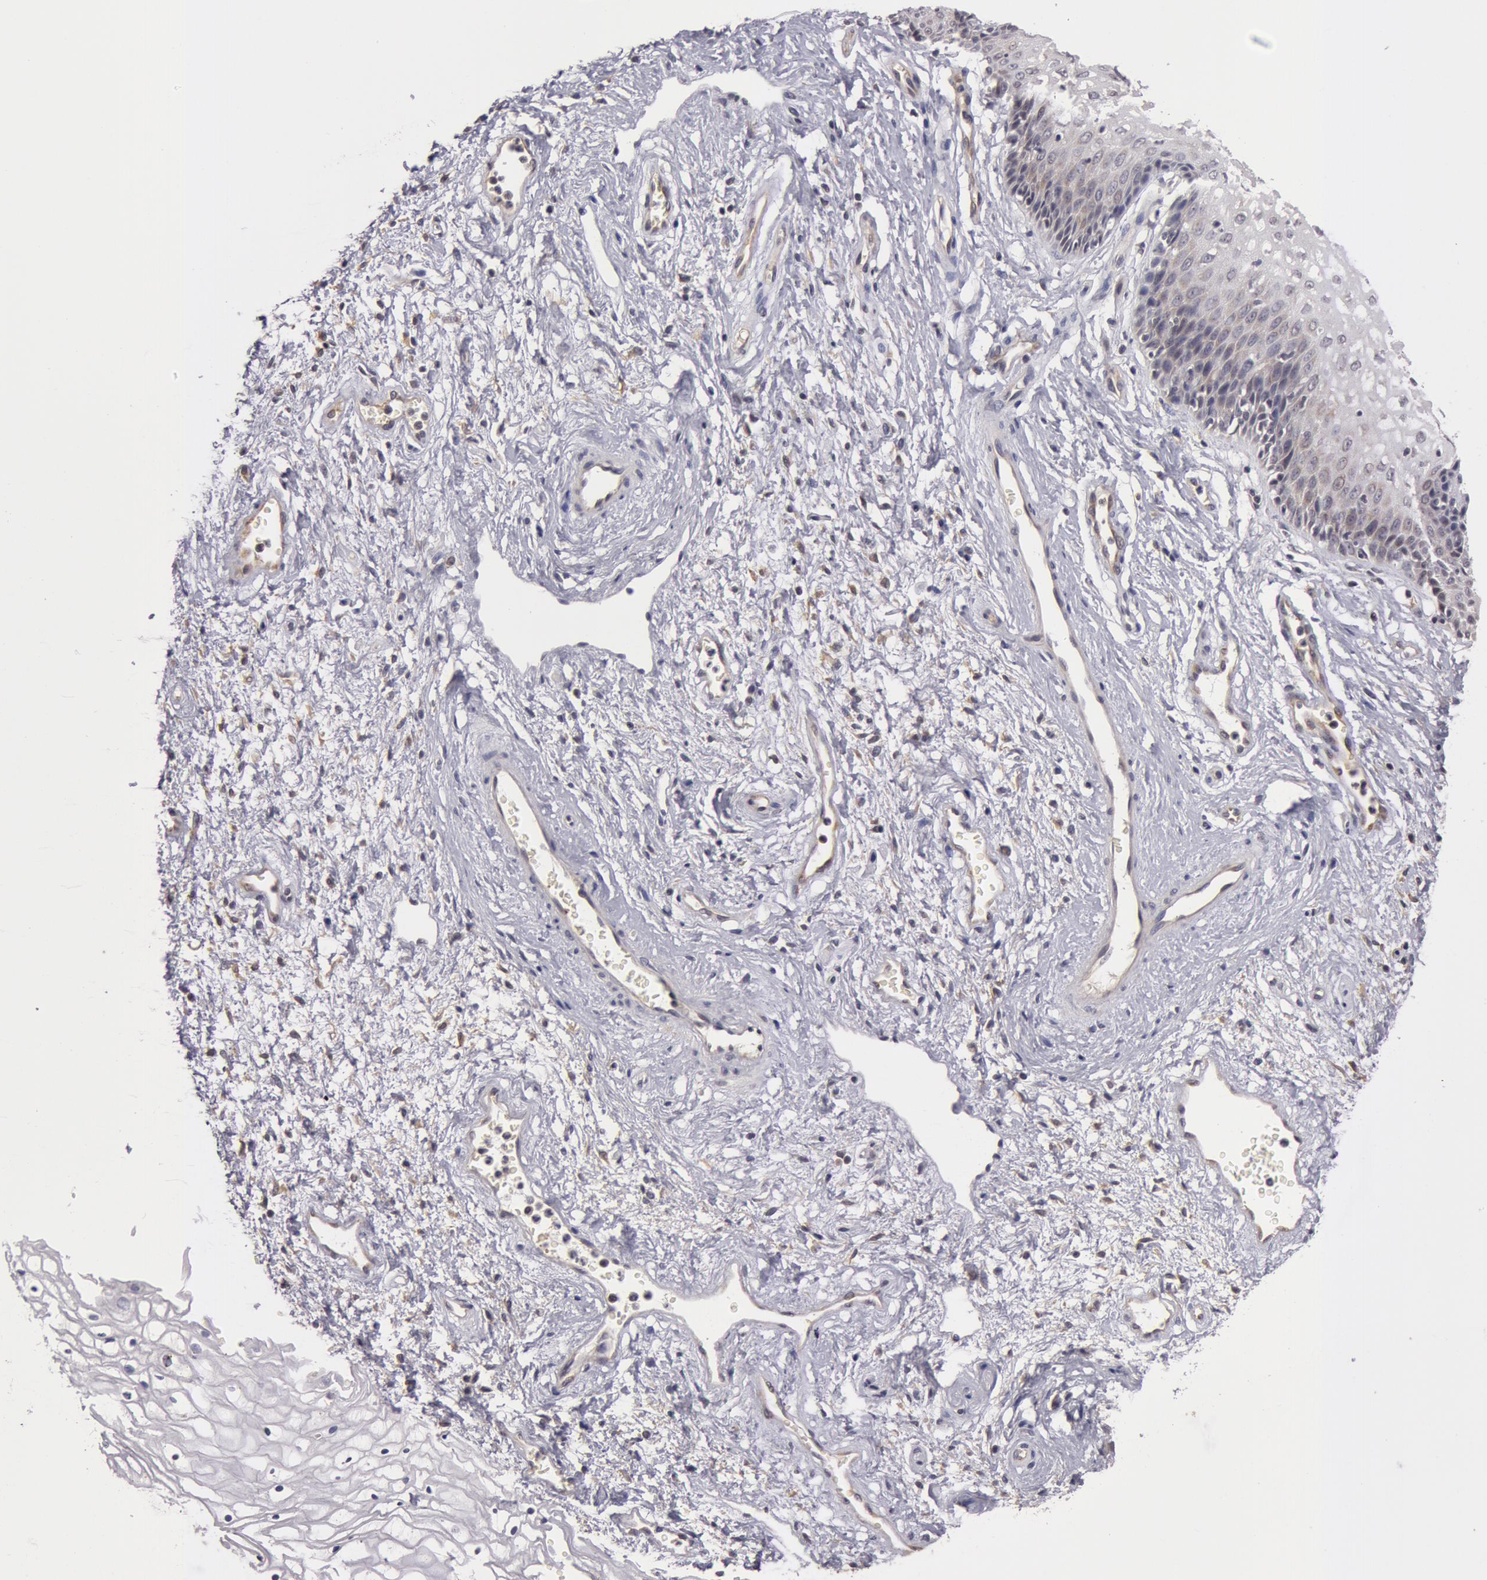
{"staining": {"intensity": "weak", "quantity": "<25%", "location": "cytoplasmic/membranous"}, "tissue": "vagina", "cell_type": "Squamous epithelial cells", "image_type": "normal", "snomed": [{"axis": "morphology", "description": "Normal tissue, NOS"}, {"axis": "topography", "description": "Vagina"}], "caption": "Squamous epithelial cells are negative for brown protein staining in unremarkable vagina. The staining was performed using DAB (3,3'-diaminobenzidine) to visualize the protein expression in brown, while the nuclei were stained in blue with hematoxylin (Magnification: 20x).", "gene": "SYTL4", "patient": {"sex": "female", "age": 34}}